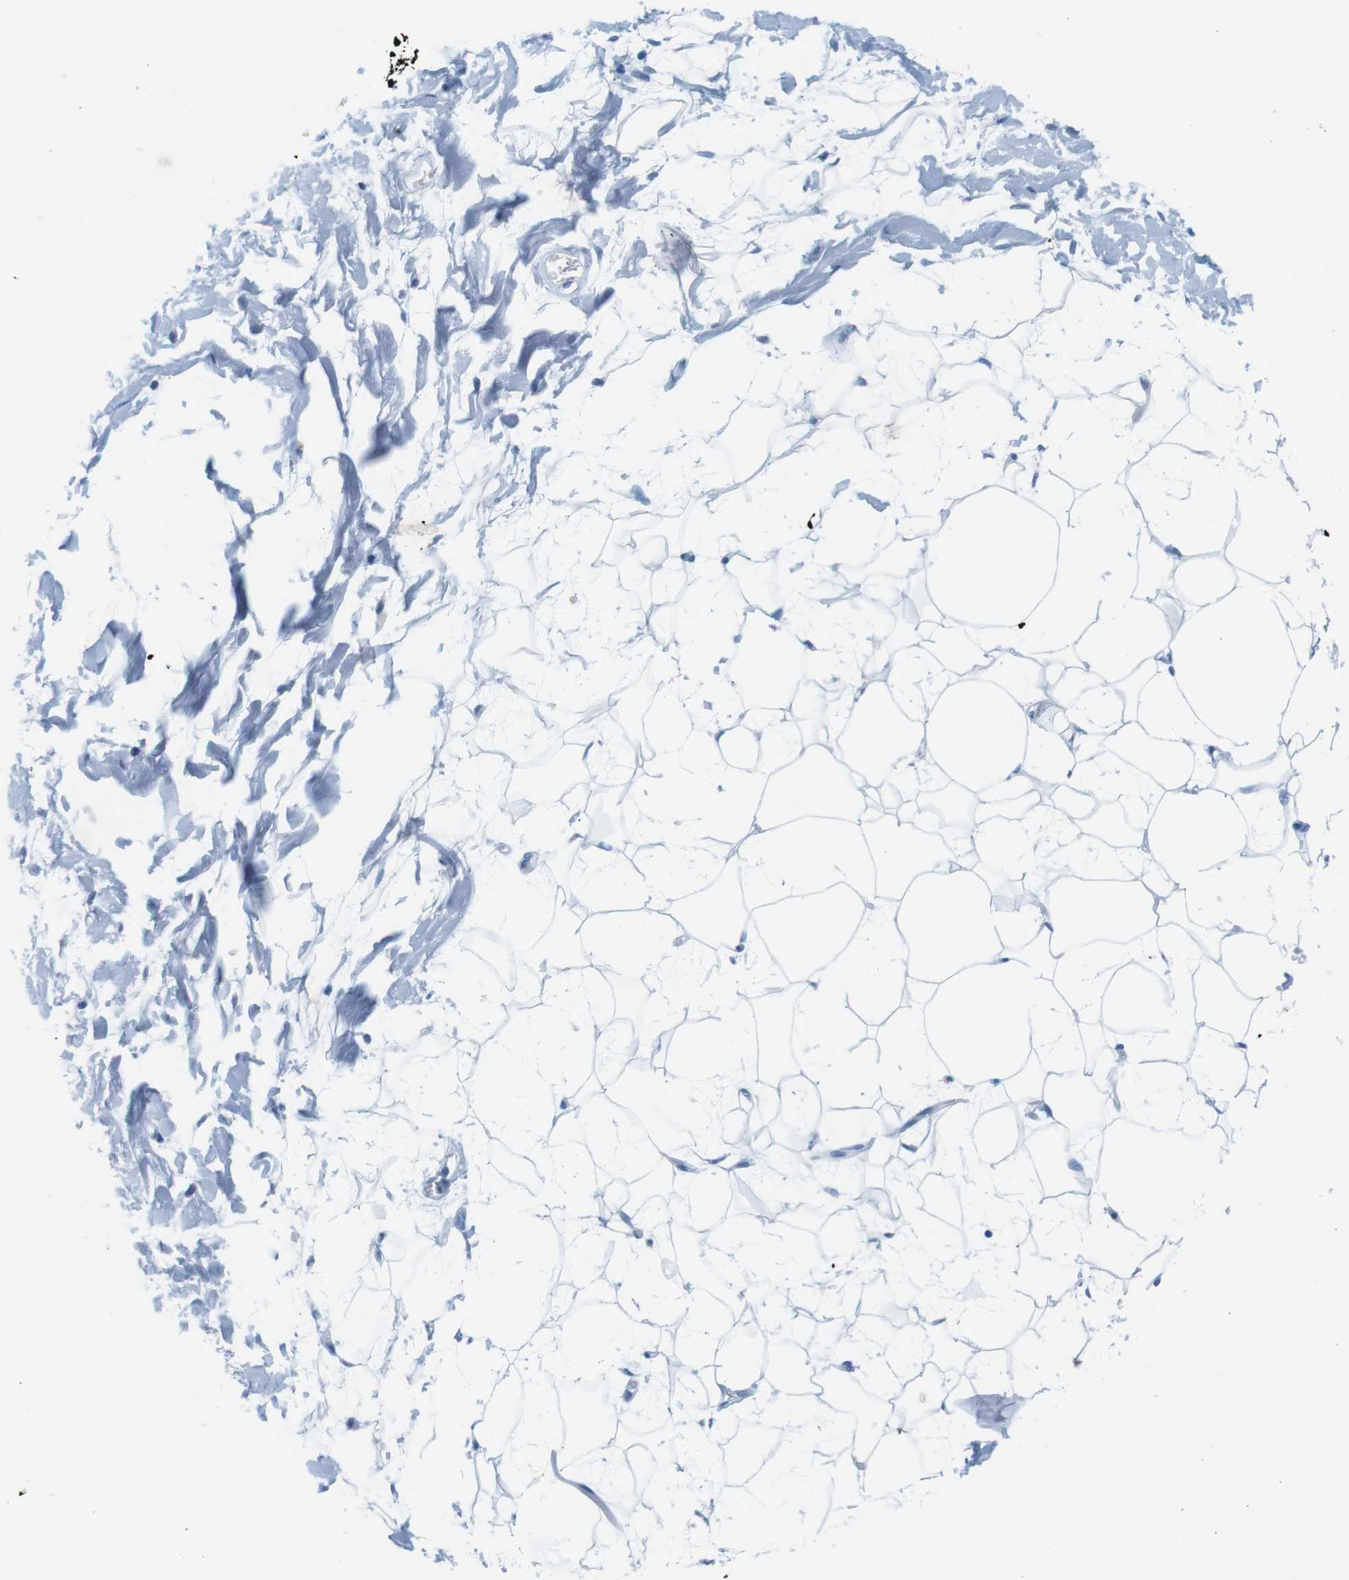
{"staining": {"intensity": "negative", "quantity": "none", "location": "none"}, "tissue": "adipose tissue", "cell_type": "Adipocytes", "image_type": "normal", "snomed": [{"axis": "morphology", "description": "Normal tissue, NOS"}, {"axis": "topography", "description": "Soft tissue"}], "caption": "The IHC micrograph has no significant staining in adipocytes of adipose tissue.", "gene": "CYP2C9", "patient": {"sex": "male", "age": 72}}